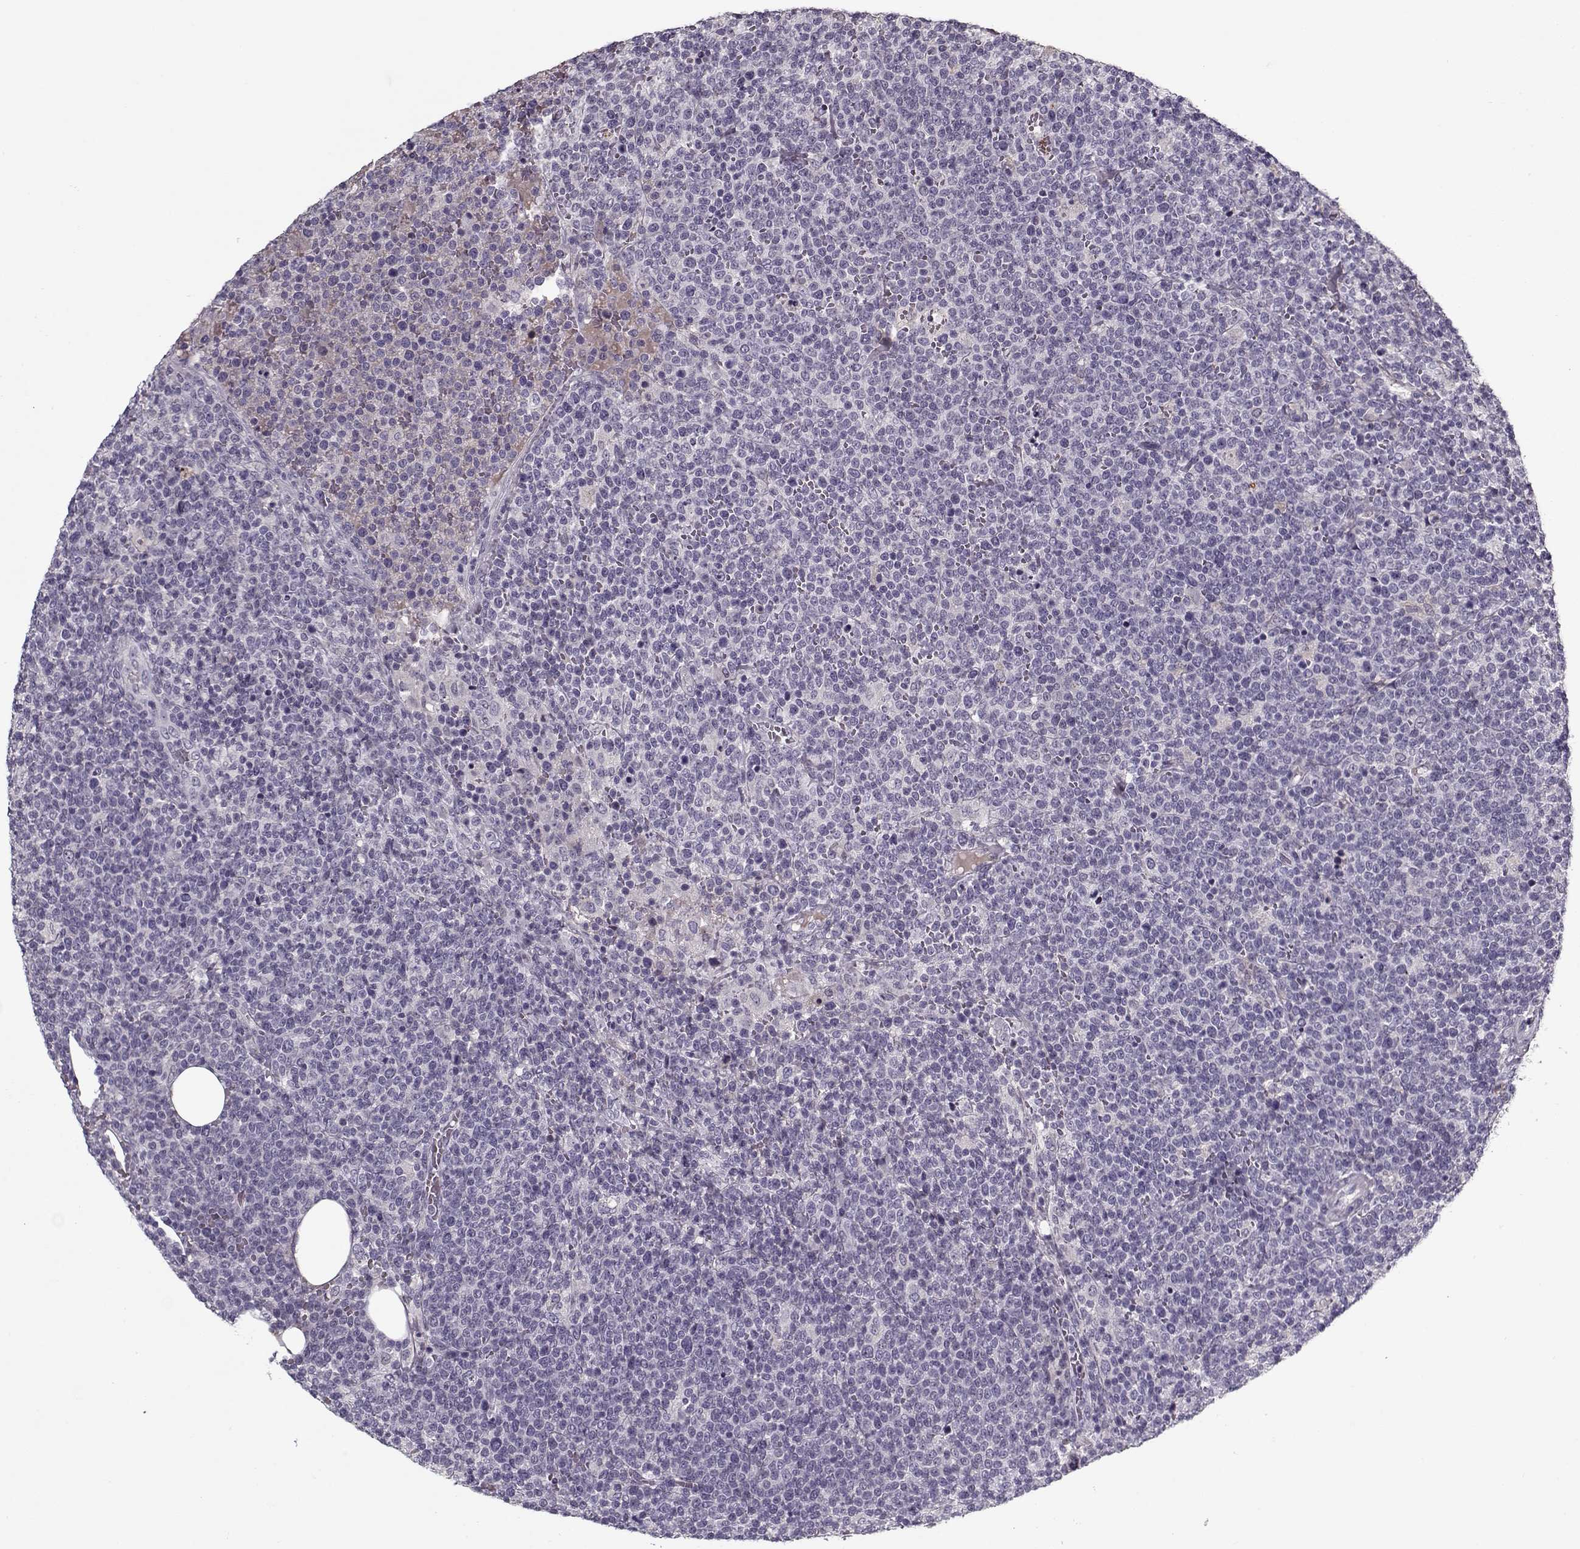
{"staining": {"intensity": "negative", "quantity": "none", "location": "none"}, "tissue": "lymphoma", "cell_type": "Tumor cells", "image_type": "cancer", "snomed": [{"axis": "morphology", "description": "Malignant lymphoma, non-Hodgkin's type, High grade"}, {"axis": "topography", "description": "Lymph node"}], "caption": "Protein analysis of malignant lymphoma, non-Hodgkin's type (high-grade) reveals no significant expression in tumor cells. (DAB IHC visualized using brightfield microscopy, high magnification).", "gene": "LUM", "patient": {"sex": "male", "age": 61}}